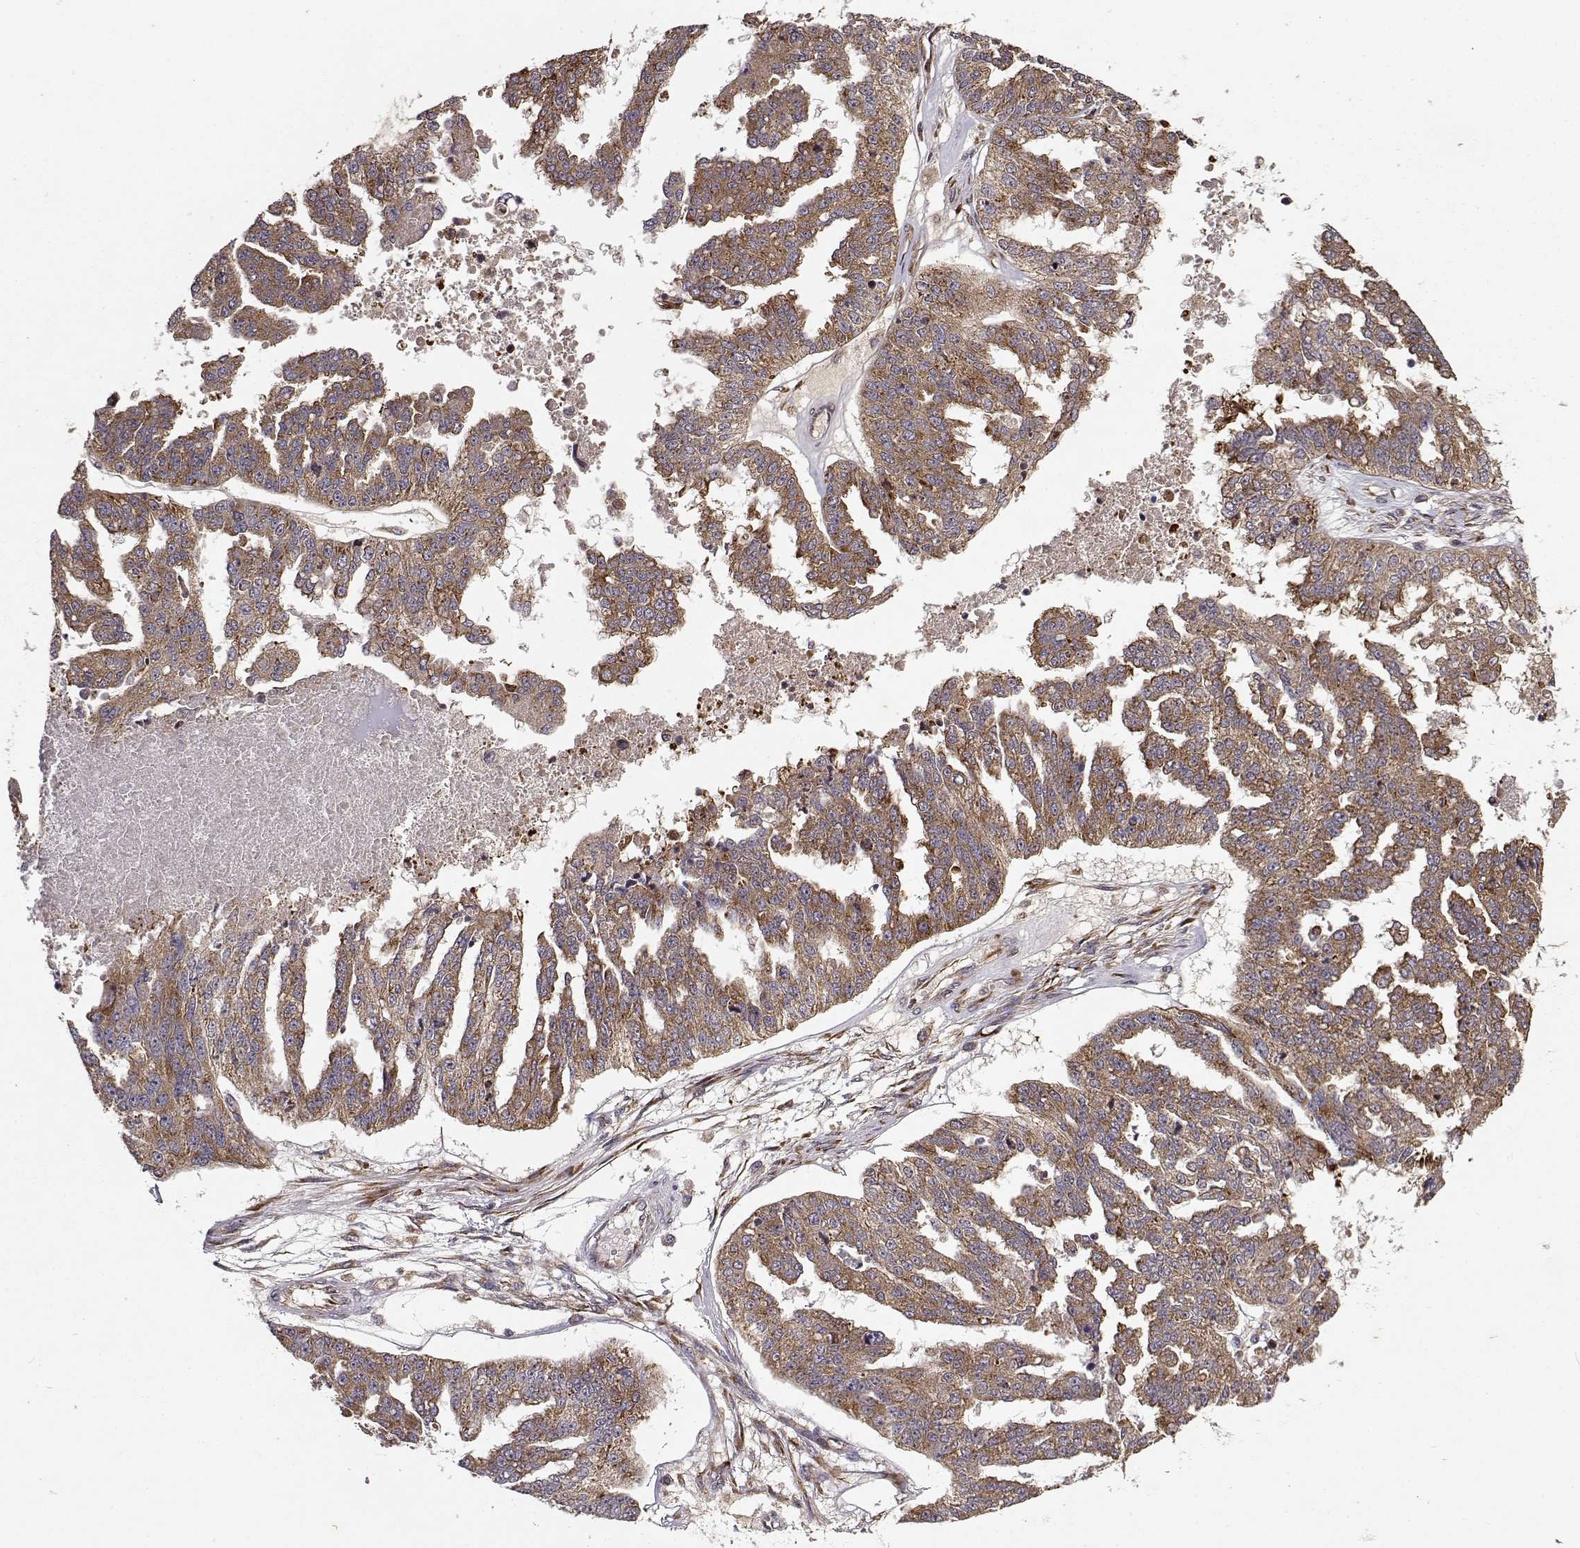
{"staining": {"intensity": "strong", "quantity": ">75%", "location": "cytoplasmic/membranous"}, "tissue": "ovarian cancer", "cell_type": "Tumor cells", "image_type": "cancer", "snomed": [{"axis": "morphology", "description": "Cystadenocarcinoma, serous, NOS"}, {"axis": "topography", "description": "Ovary"}], "caption": "IHC (DAB) staining of human ovarian cancer displays strong cytoplasmic/membranous protein positivity in approximately >75% of tumor cells. IHC stains the protein in brown and the nuclei are stained blue.", "gene": "RPL31", "patient": {"sex": "female", "age": 58}}